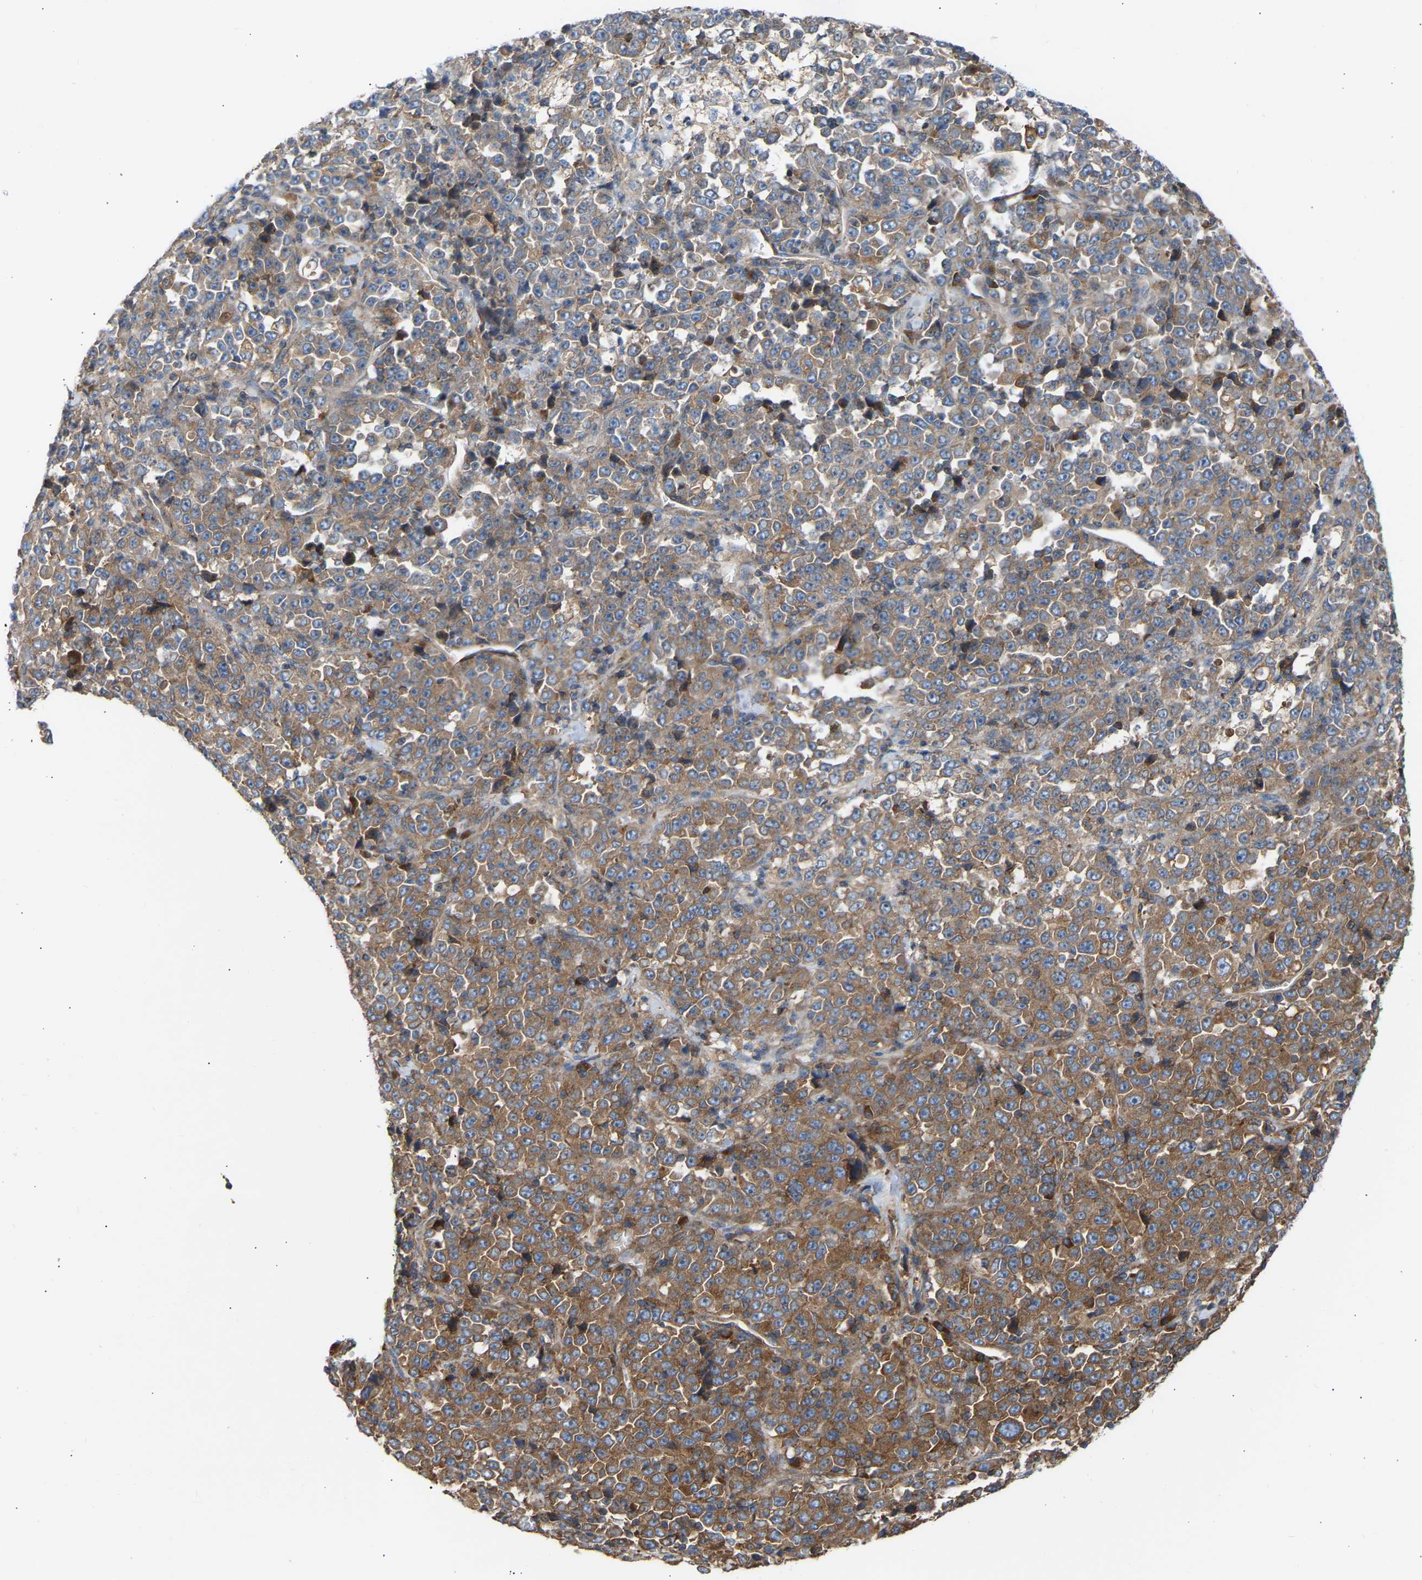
{"staining": {"intensity": "moderate", "quantity": ">75%", "location": "cytoplasmic/membranous"}, "tissue": "stomach cancer", "cell_type": "Tumor cells", "image_type": "cancer", "snomed": [{"axis": "morphology", "description": "Normal tissue, NOS"}, {"axis": "morphology", "description": "Adenocarcinoma, NOS"}, {"axis": "topography", "description": "Stomach, upper"}, {"axis": "topography", "description": "Stomach"}], "caption": "This photomicrograph reveals stomach cancer stained with IHC to label a protein in brown. The cytoplasmic/membranous of tumor cells show moderate positivity for the protein. Nuclei are counter-stained blue.", "gene": "GCN1", "patient": {"sex": "male", "age": 59}}